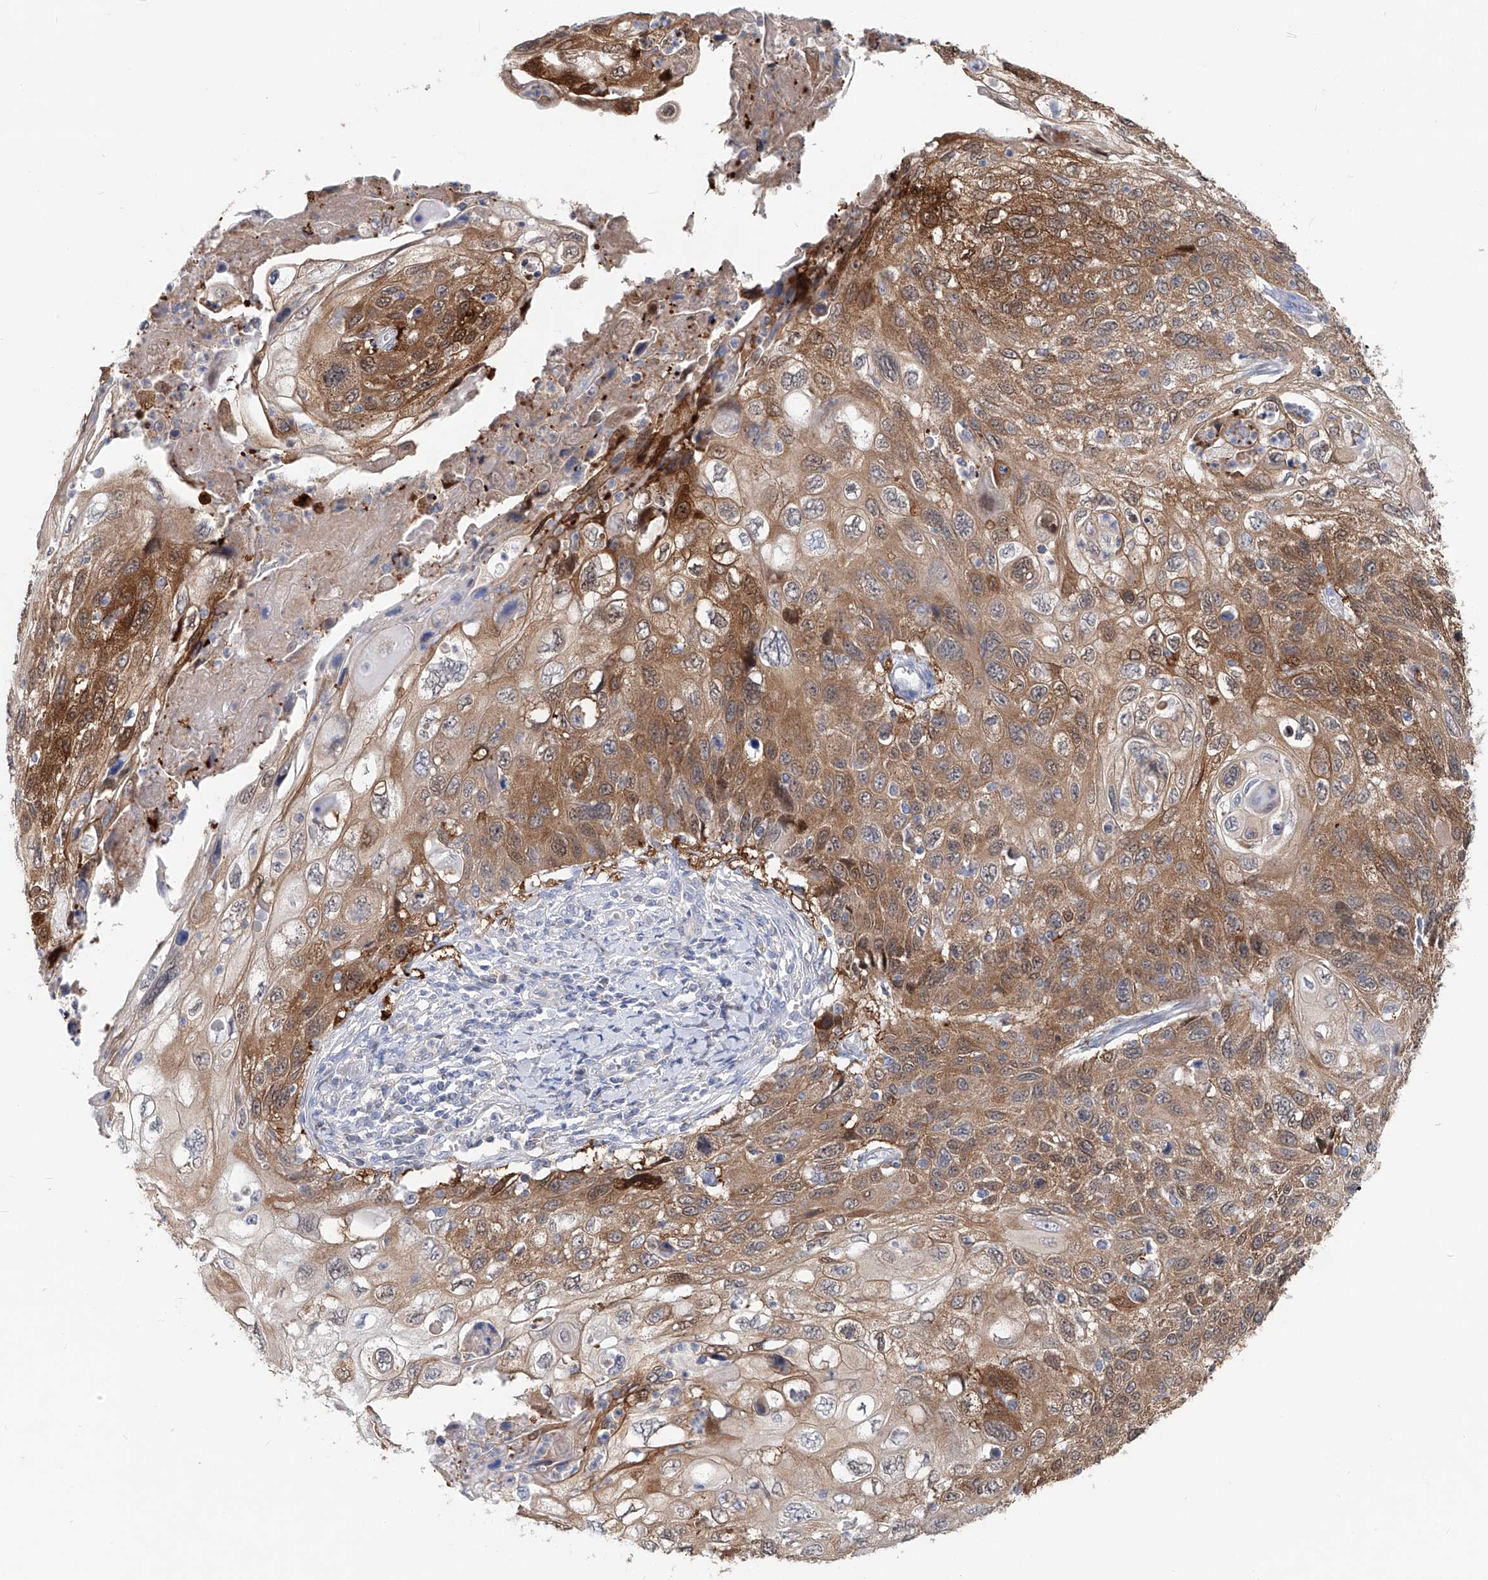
{"staining": {"intensity": "moderate", "quantity": ">75%", "location": "cytoplasmic/membranous"}, "tissue": "cervical cancer", "cell_type": "Tumor cells", "image_type": "cancer", "snomed": [{"axis": "morphology", "description": "Squamous cell carcinoma, NOS"}, {"axis": "topography", "description": "Cervix"}], "caption": "Cervical cancer stained for a protein (brown) exhibits moderate cytoplasmic/membranous positive staining in about >75% of tumor cells.", "gene": "UFL1", "patient": {"sex": "female", "age": 70}}